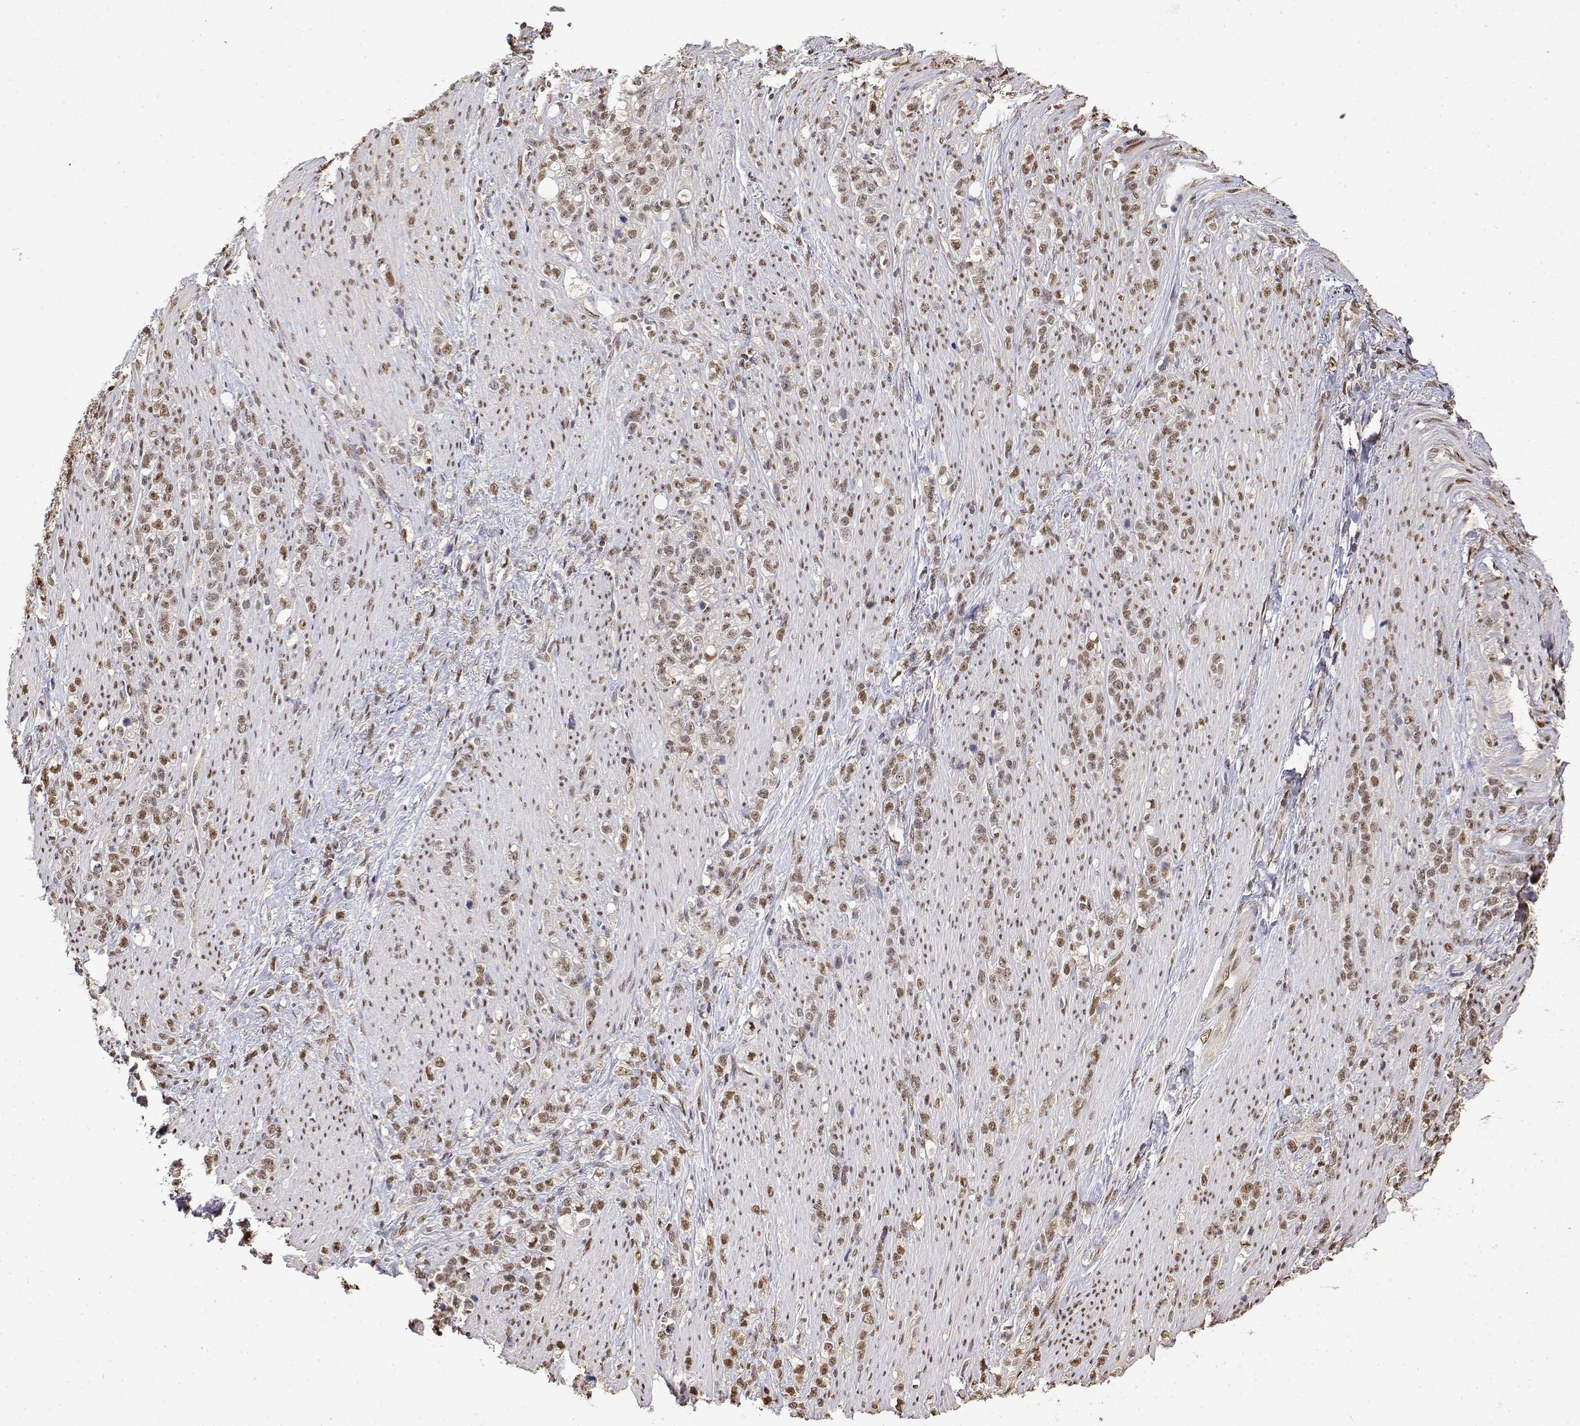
{"staining": {"intensity": "moderate", "quantity": ">75%", "location": "nuclear"}, "tissue": "stomach cancer", "cell_type": "Tumor cells", "image_type": "cancer", "snomed": [{"axis": "morphology", "description": "Adenocarcinoma, NOS"}, {"axis": "topography", "description": "Stomach, lower"}], "caption": "IHC of stomach adenocarcinoma demonstrates medium levels of moderate nuclear staining in about >75% of tumor cells.", "gene": "TPI1", "patient": {"sex": "male", "age": 88}}